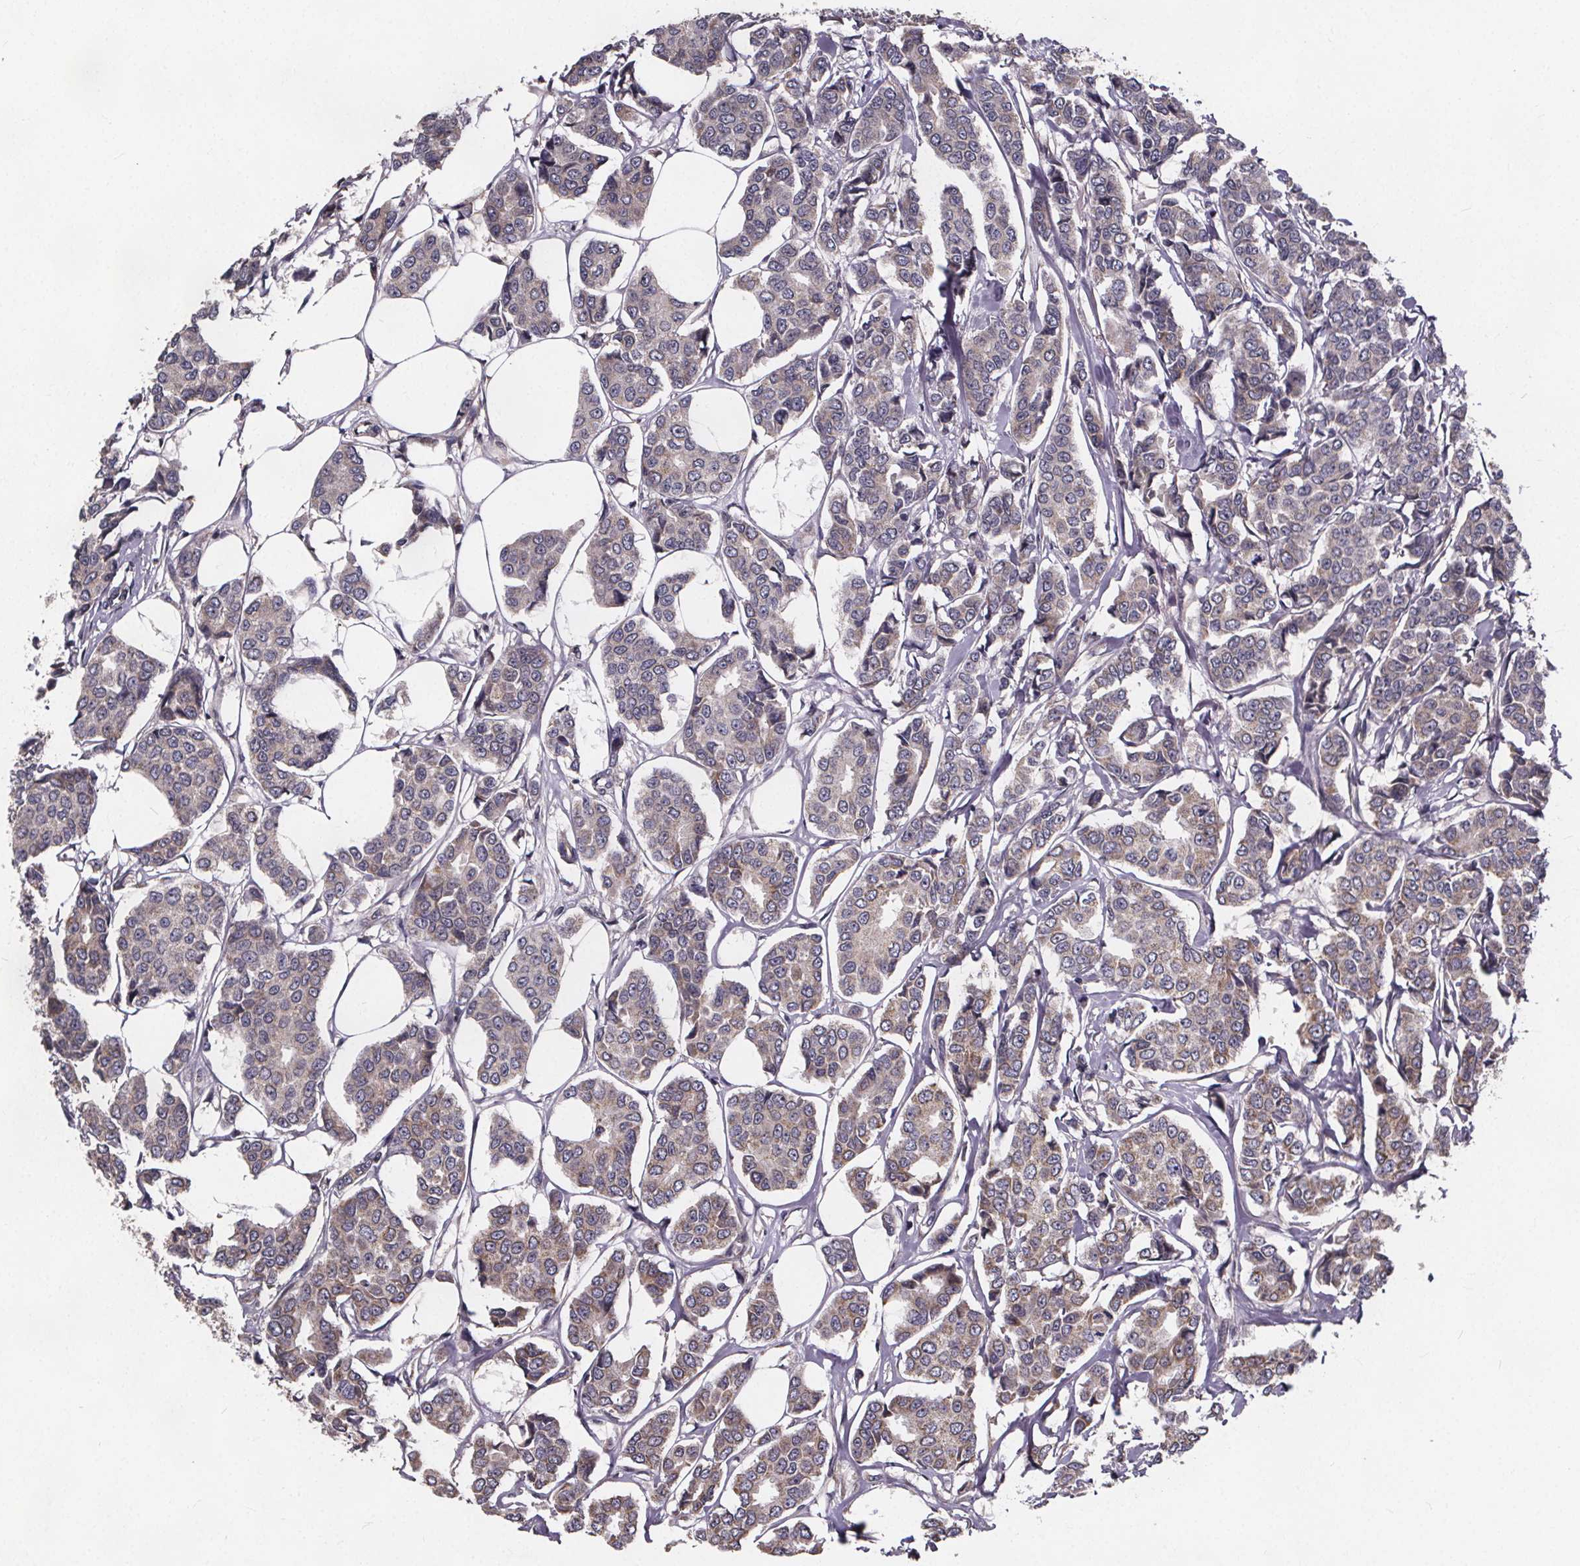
{"staining": {"intensity": "weak", "quantity": "<25%", "location": "cytoplasmic/membranous"}, "tissue": "breast cancer", "cell_type": "Tumor cells", "image_type": "cancer", "snomed": [{"axis": "morphology", "description": "Duct carcinoma"}, {"axis": "topography", "description": "Breast"}], "caption": "Breast invasive ductal carcinoma stained for a protein using immunohistochemistry demonstrates no staining tumor cells.", "gene": "YME1L1", "patient": {"sex": "female", "age": 94}}